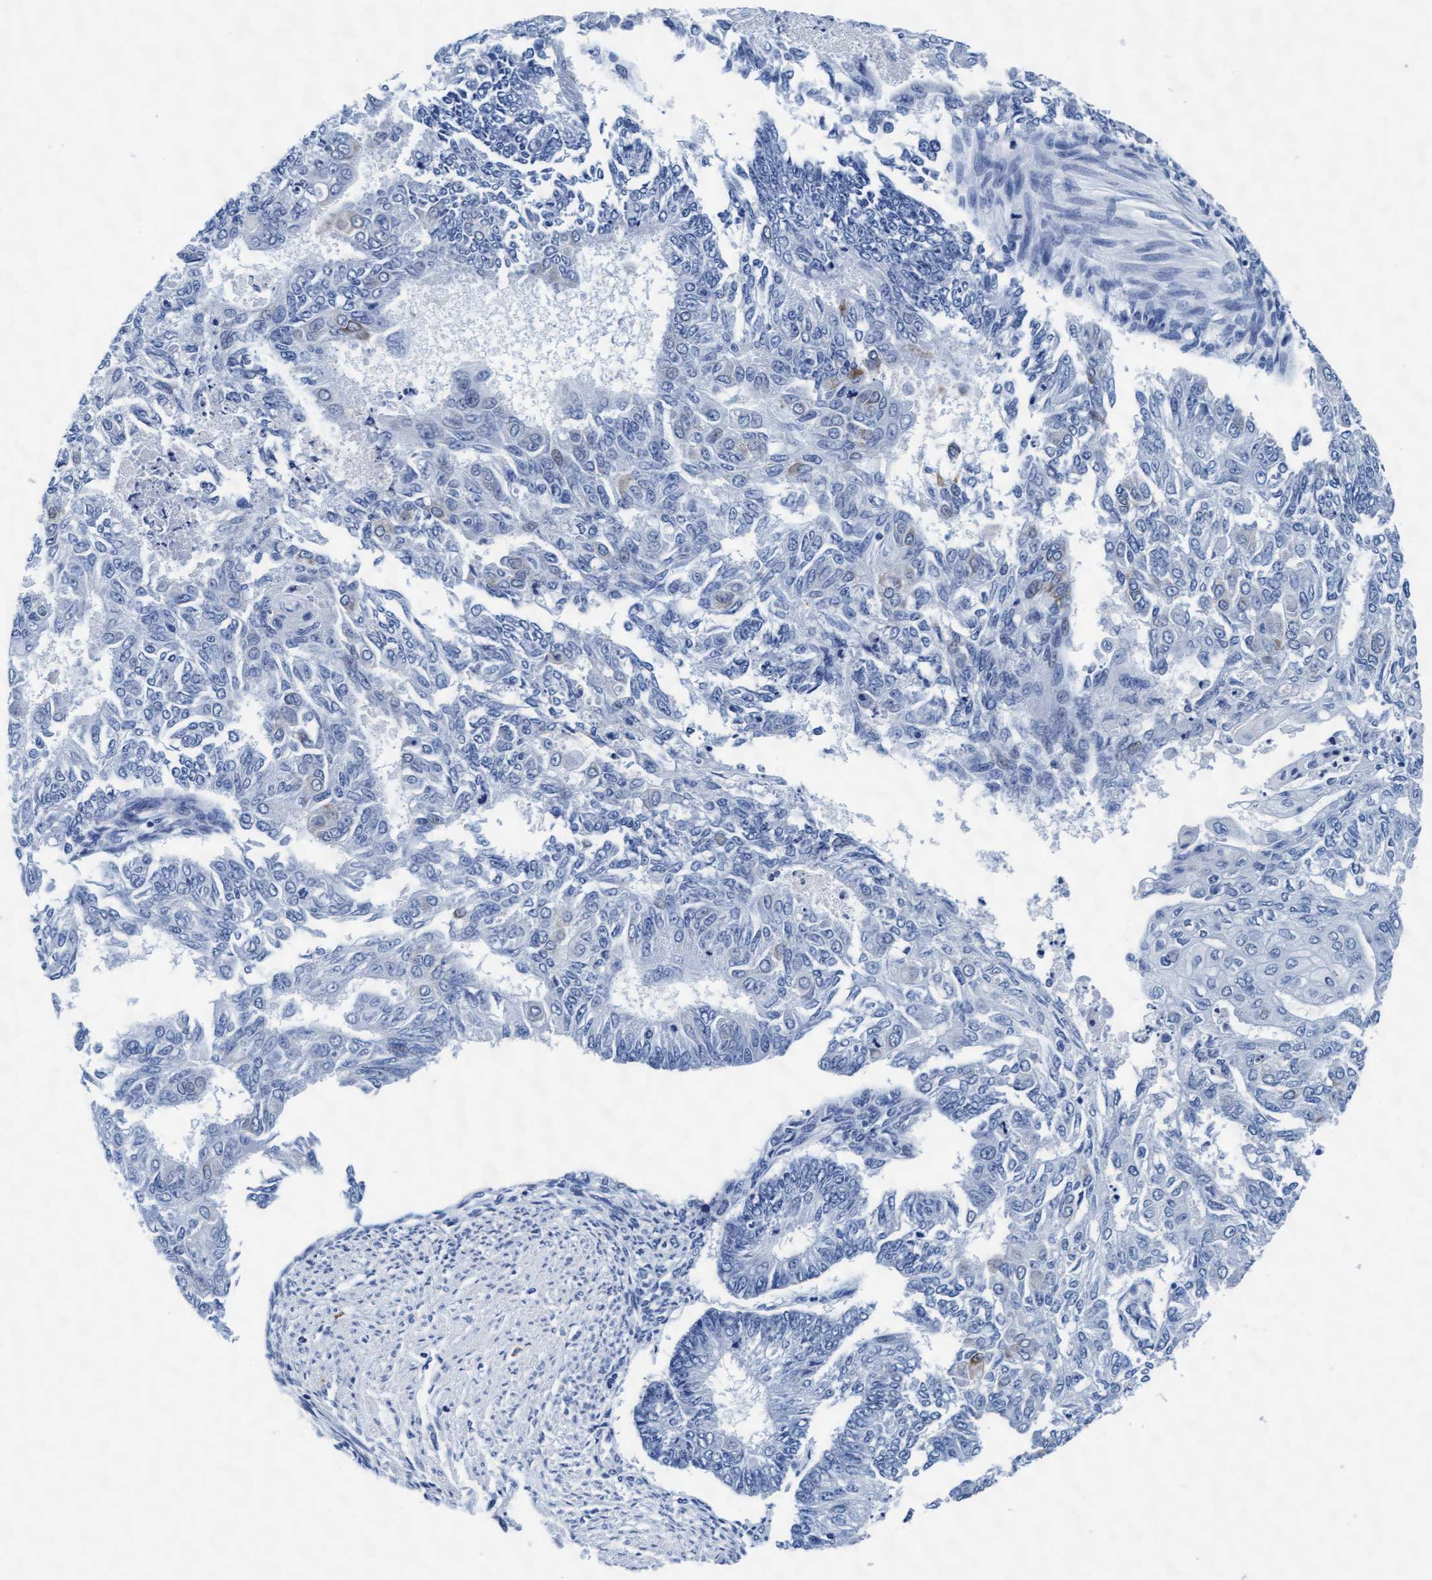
{"staining": {"intensity": "negative", "quantity": "none", "location": "none"}, "tissue": "endometrial cancer", "cell_type": "Tumor cells", "image_type": "cancer", "snomed": [{"axis": "morphology", "description": "Adenocarcinoma, NOS"}, {"axis": "topography", "description": "Endometrium"}], "caption": "Tumor cells are negative for brown protein staining in adenocarcinoma (endometrial).", "gene": "ARSG", "patient": {"sex": "female", "age": 32}}